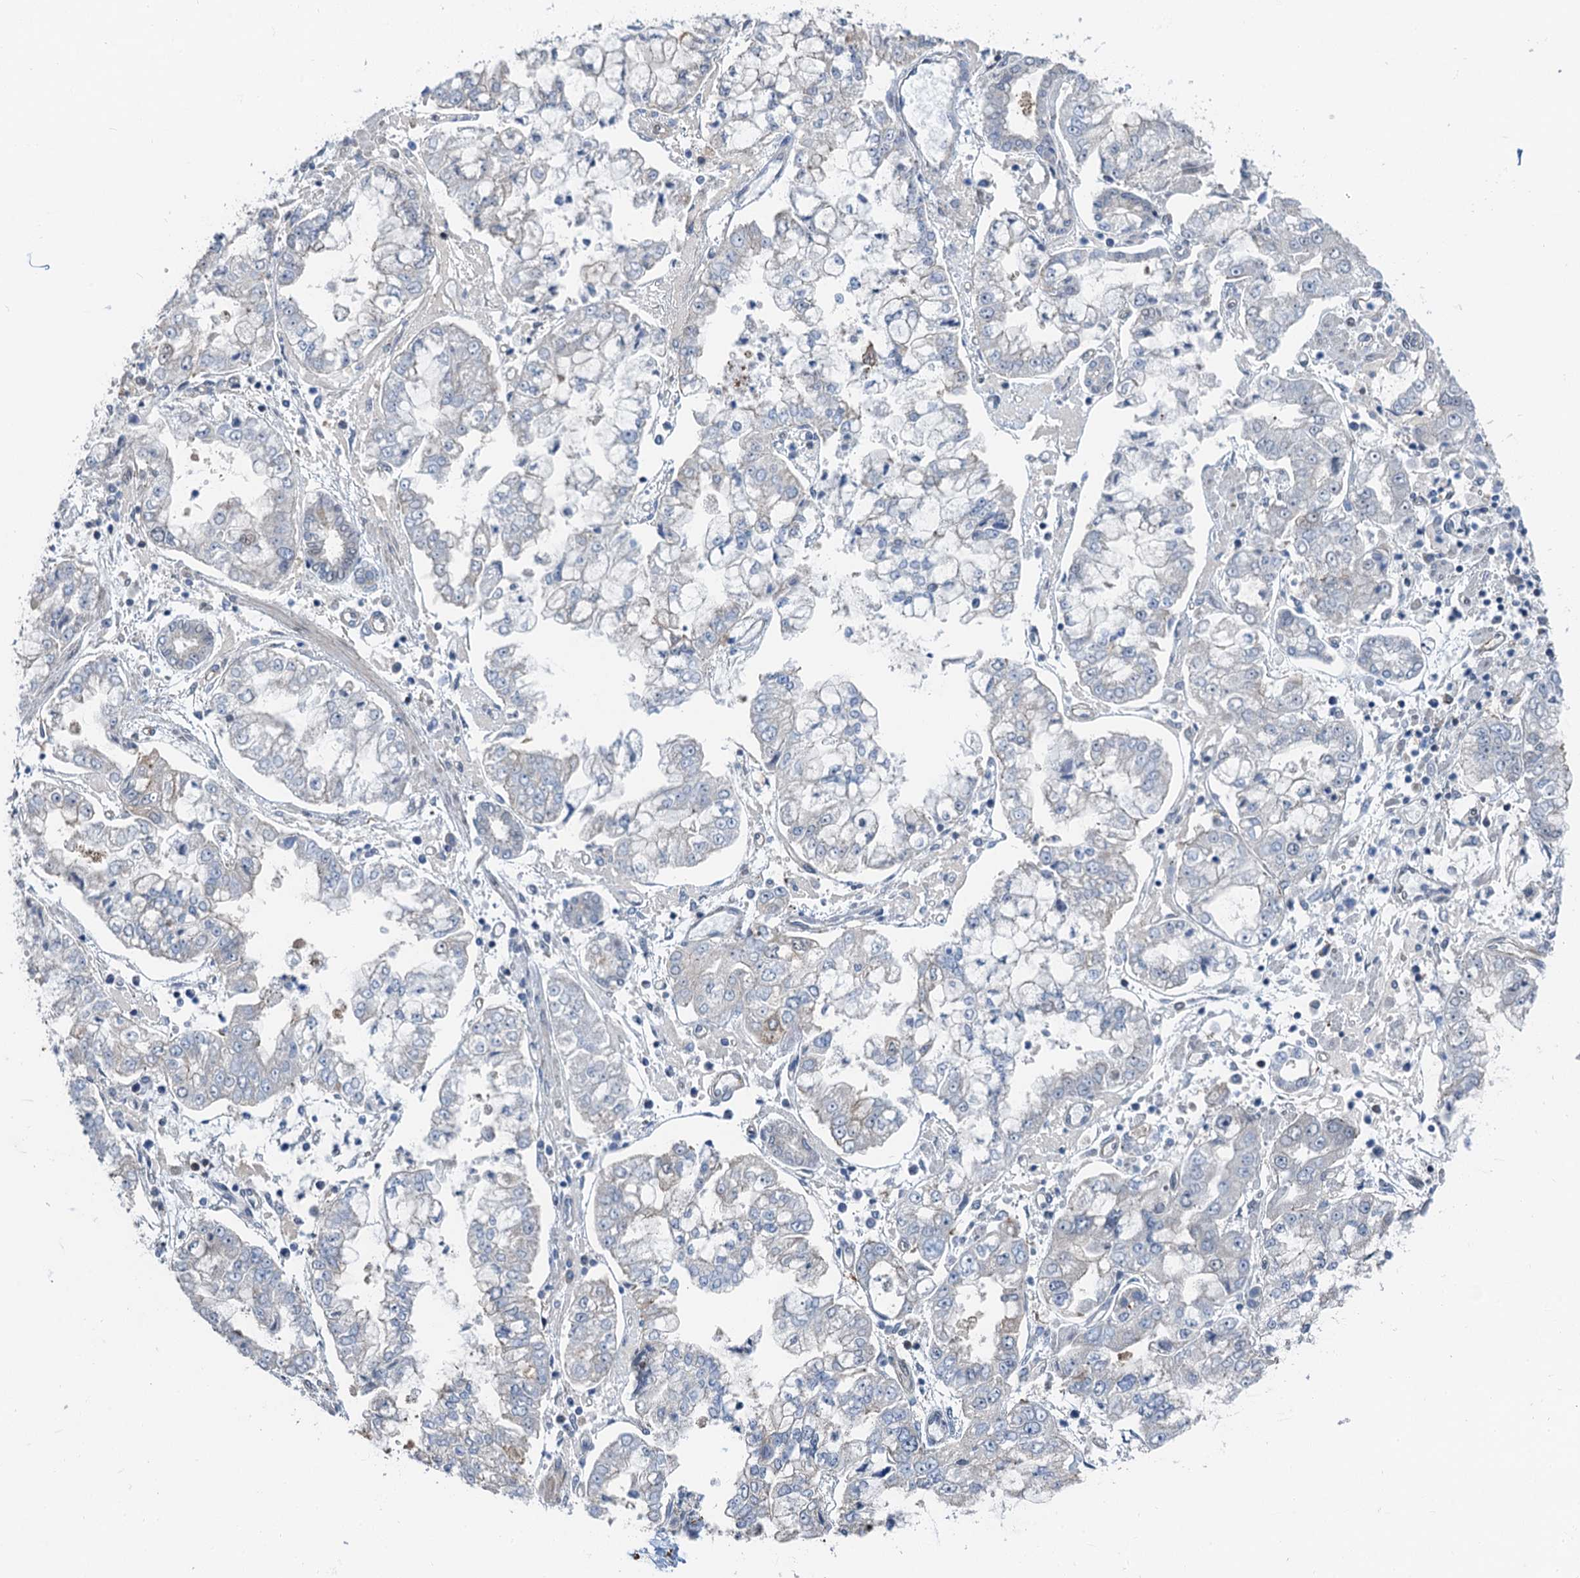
{"staining": {"intensity": "negative", "quantity": "none", "location": "none"}, "tissue": "stomach cancer", "cell_type": "Tumor cells", "image_type": "cancer", "snomed": [{"axis": "morphology", "description": "Adenocarcinoma, NOS"}, {"axis": "topography", "description": "Stomach"}], "caption": "Stomach cancer (adenocarcinoma) was stained to show a protein in brown. There is no significant expression in tumor cells.", "gene": "CFDP1", "patient": {"sex": "male", "age": 76}}